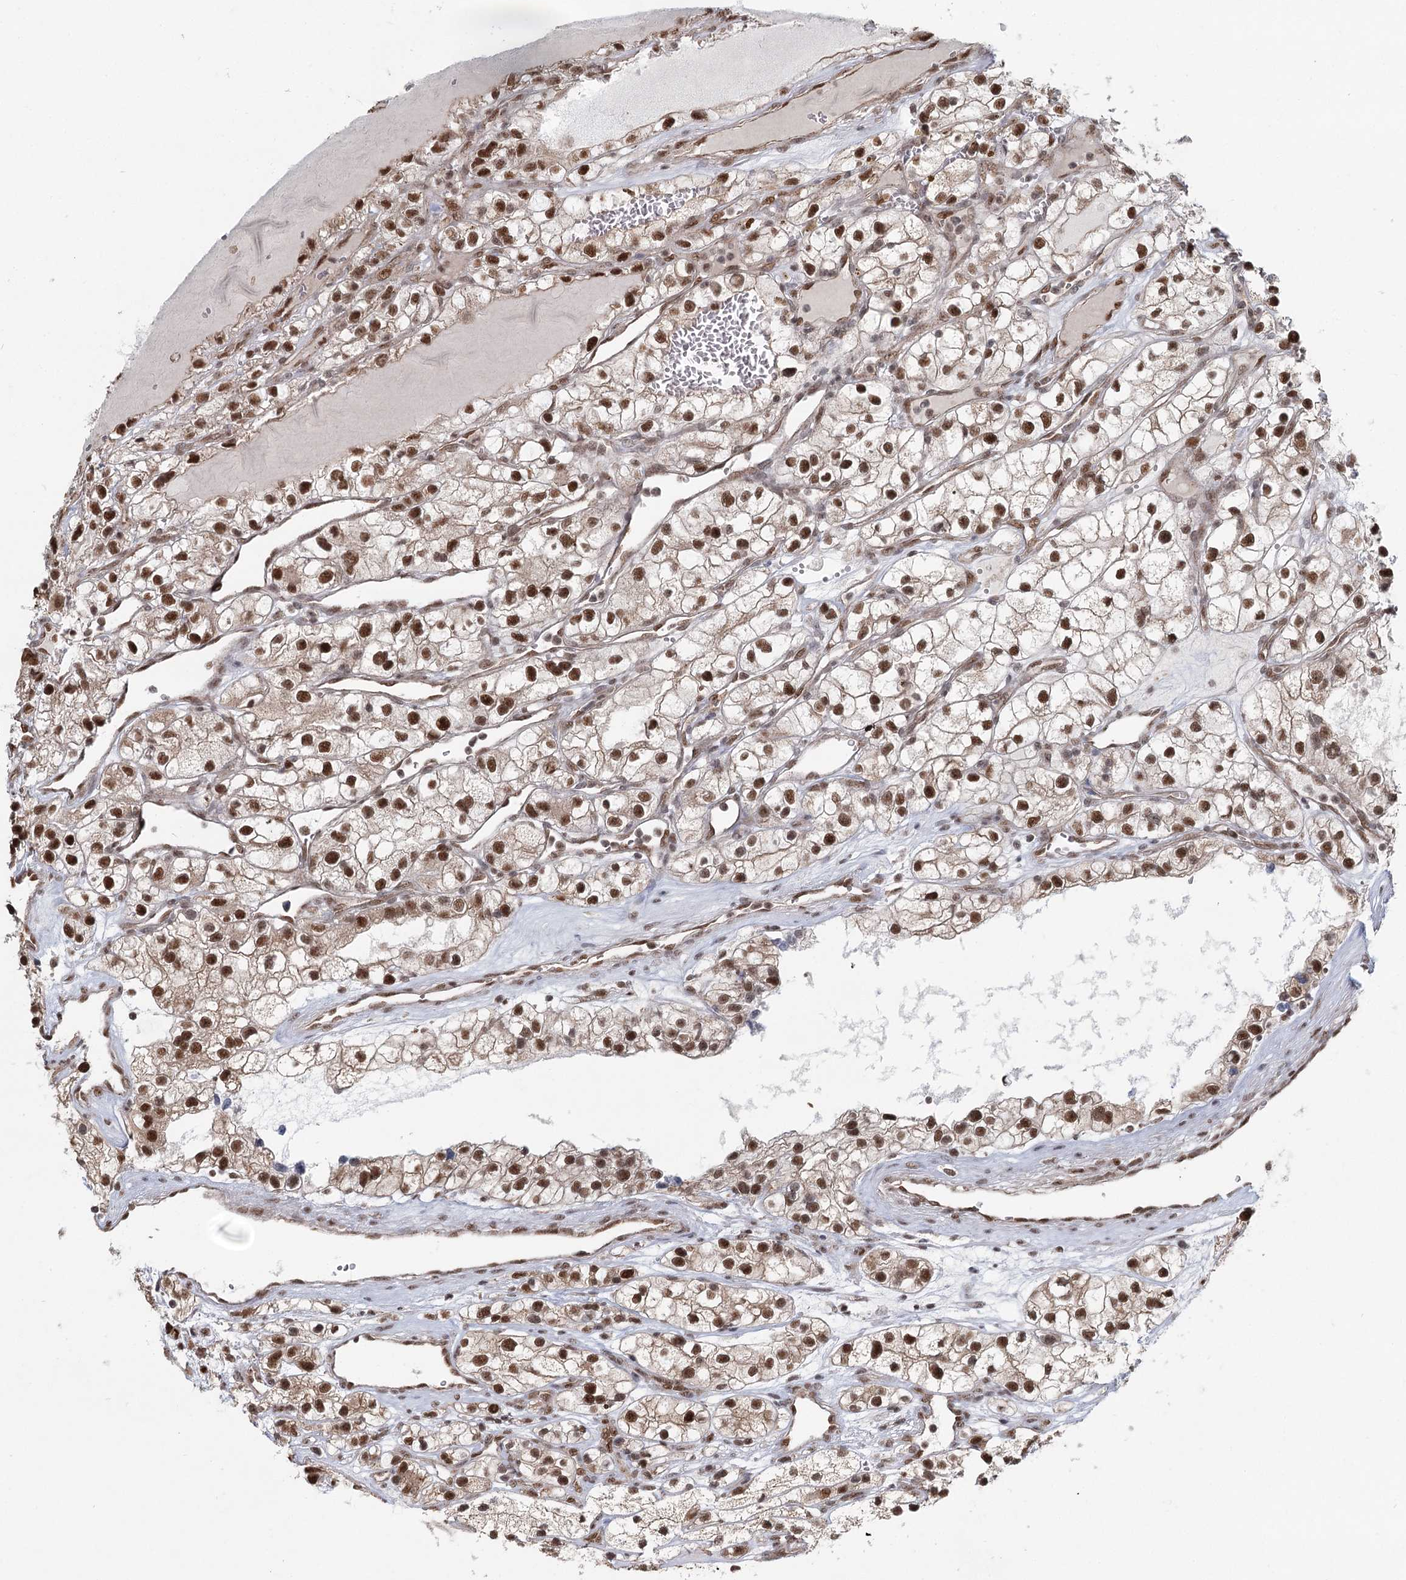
{"staining": {"intensity": "strong", "quantity": ">75%", "location": "cytoplasmic/membranous,nuclear"}, "tissue": "renal cancer", "cell_type": "Tumor cells", "image_type": "cancer", "snomed": [{"axis": "morphology", "description": "Adenocarcinoma, NOS"}, {"axis": "topography", "description": "Kidney"}], "caption": "Renal adenocarcinoma tissue displays strong cytoplasmic/membranous and nuclear staining in about >75% of tumor cells, visualized by immunohistochemistry.", "gene": "GPALPP1", "patient": {"sex": "female", "age": 57}}